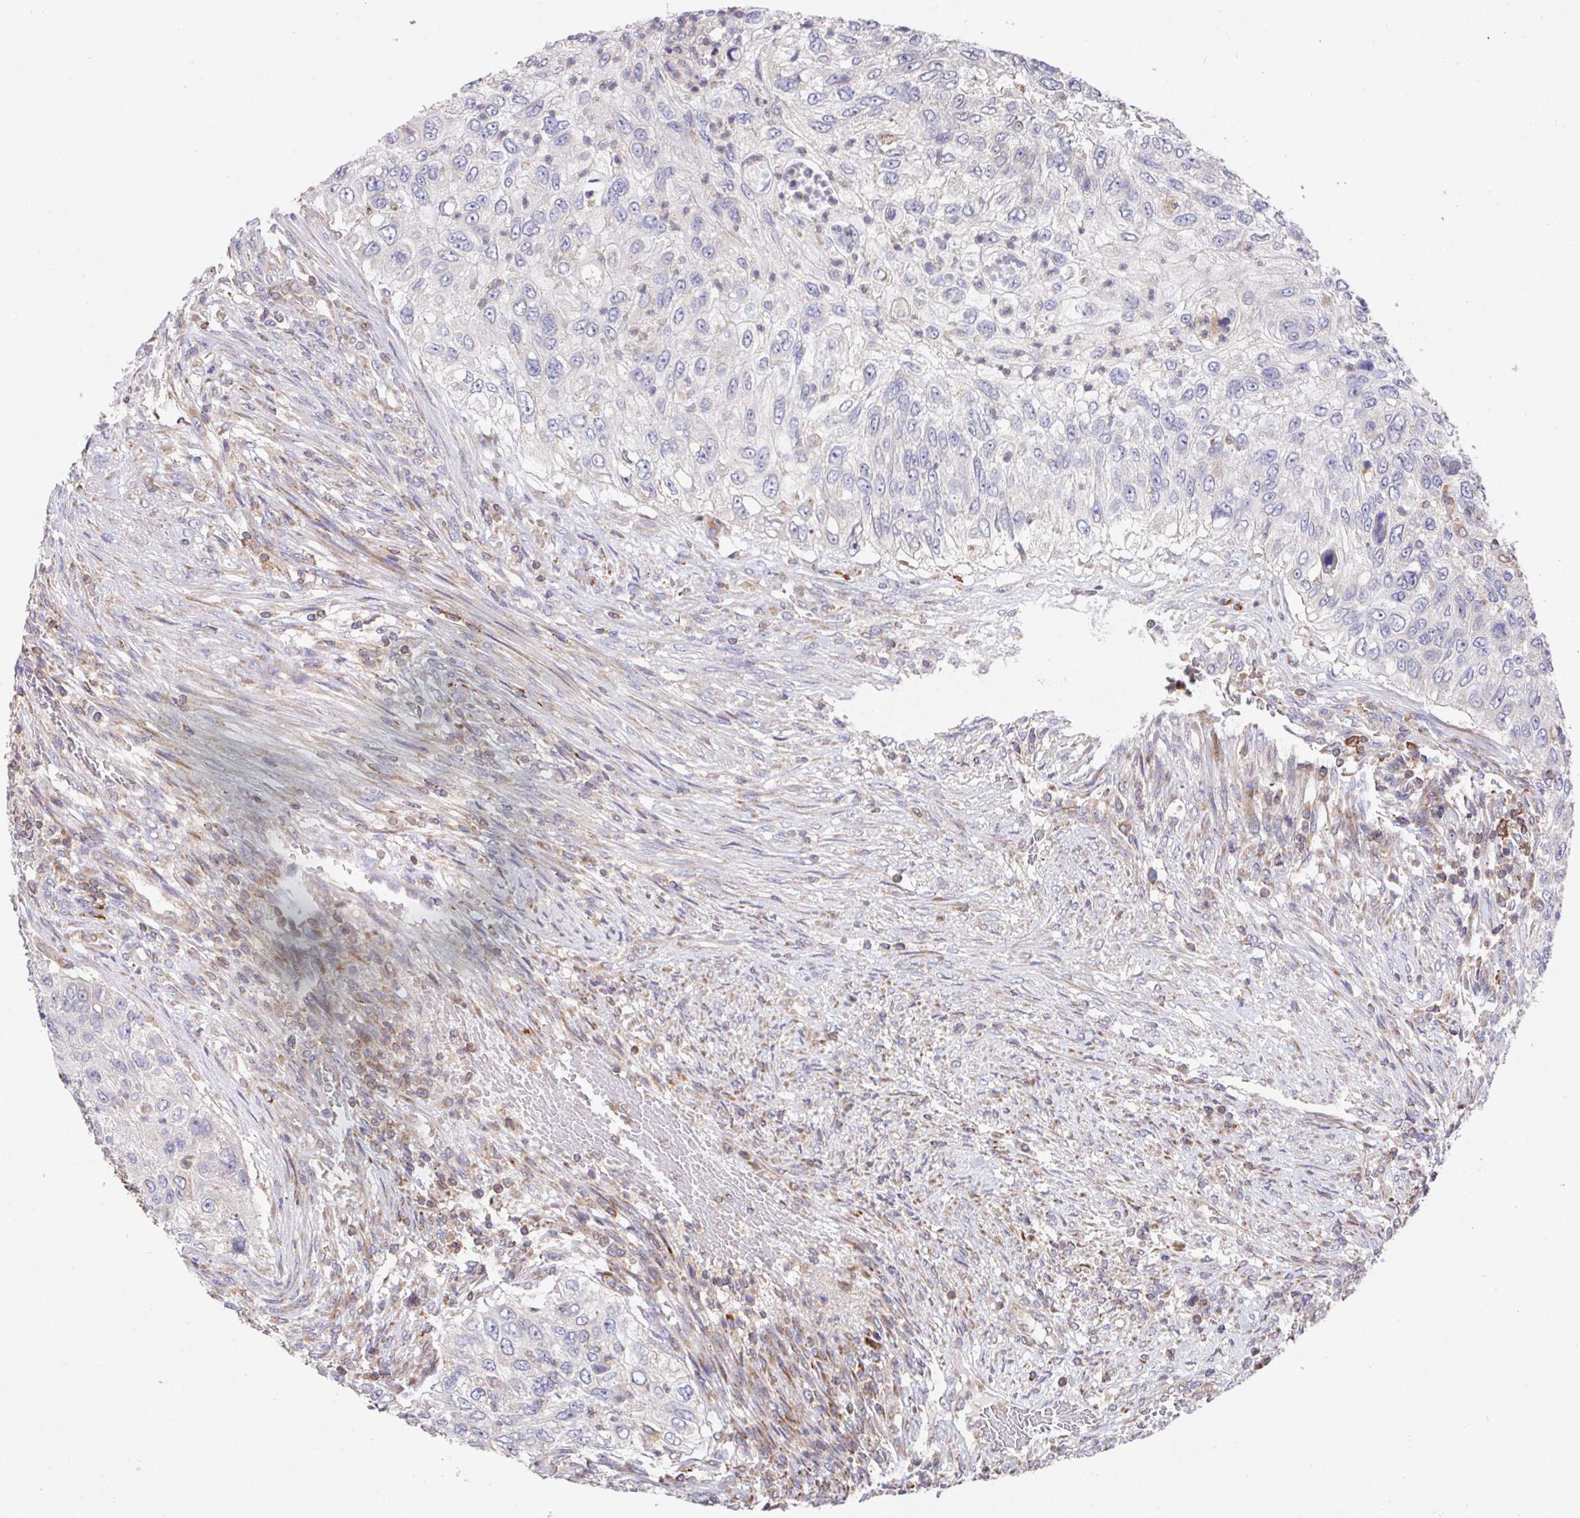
{"staining": {"intensity": "negative", "quantity": "none", "location": "none"}, "tissue": "urothelial cancer", "cell_type": "Tumor cells", "image_type": "cancer", "snomed": [{"axis": "morphology", "description": "Urothelial carcinoma, High grade"}, {"axis": "topography", "description": "Urinary bladder"}], "caption": "A high-resolution histopathology image shows immunohistochemistry (IHC) staining of high-grade urothelial carcinoma, which exhibits no significant staining in tumor cells. (IHC, brightfield microscopy, high magnification).", "gene": "FAM241A", "patient": {"sex": "female", "age": 60}}